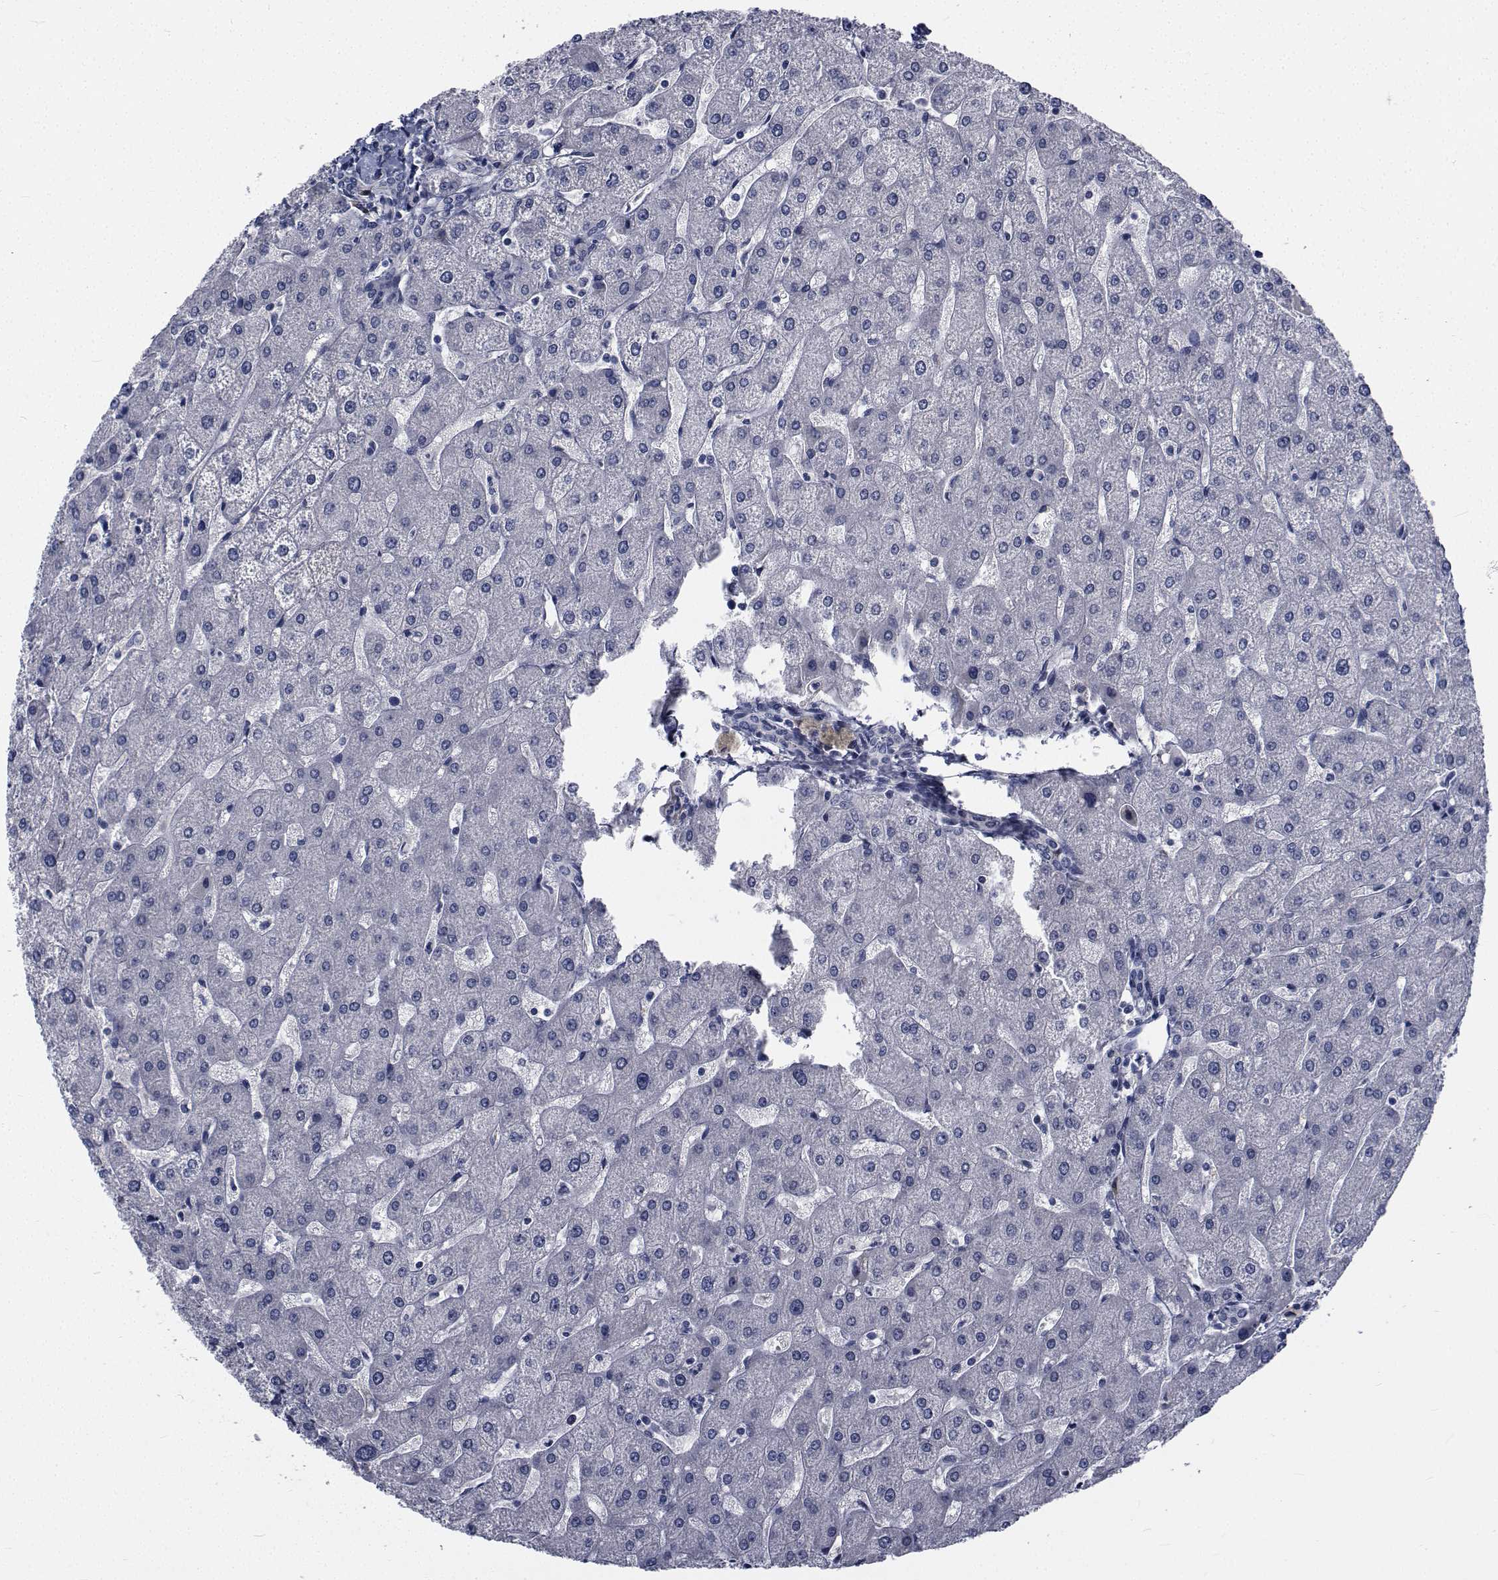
{"staining": {"intensity": "negative", "quantity": "none", "location": "none"}, "tissue": "liver", "cell_type": "Cholangiocytes", "image_type": "normal", "snomed": [{"axis": "morphology", "description": "Normal tissue, NOS"}, {"axis": "topography", "description": "Liver"}], "caption": "High power microscopy image of an IHC micrograph of normal liver, revealing no significant expression in cholangiocytes.", "gene": "TTBK1", "patient": {"sex": "male", "age": 67}}